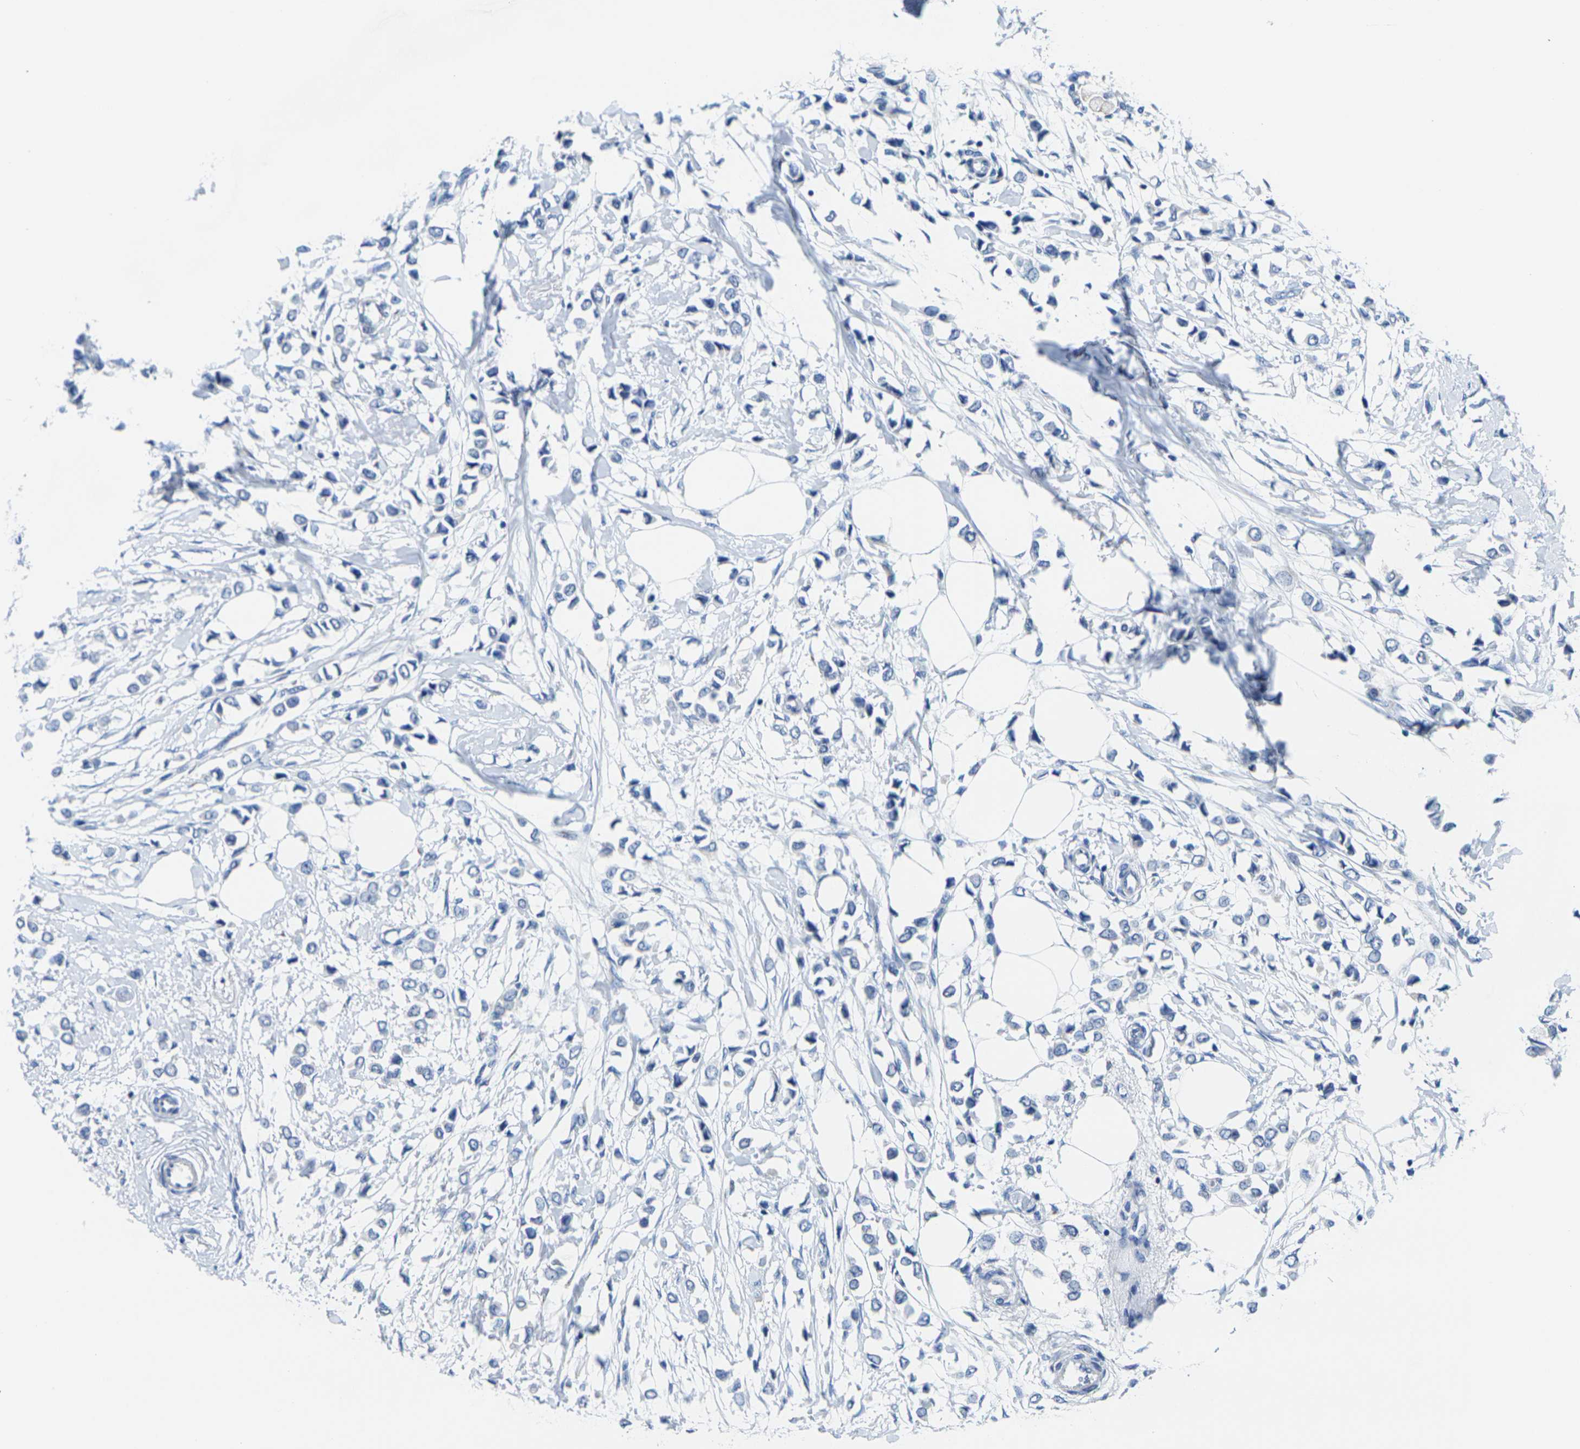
{"staining": {"intensity": "negative", "quantity": "none", "location": "none"}, "tissue": "breast cancer", "cell_type": "Tumor cells", "image_type": "cancer", "snomed": [{"axis": "morphology", "description": "Lobular carcinoma"}, {"axis": "topography", "description": "Breast"}], "caption": "Histopathology image shows no protein positivity in tumor cells of breast cancer tissue. (Immunohistochemistry, brightfield microscopy, high magnification).", "gene": "CRK", "patient": {"sex": "female", "age": 51}}